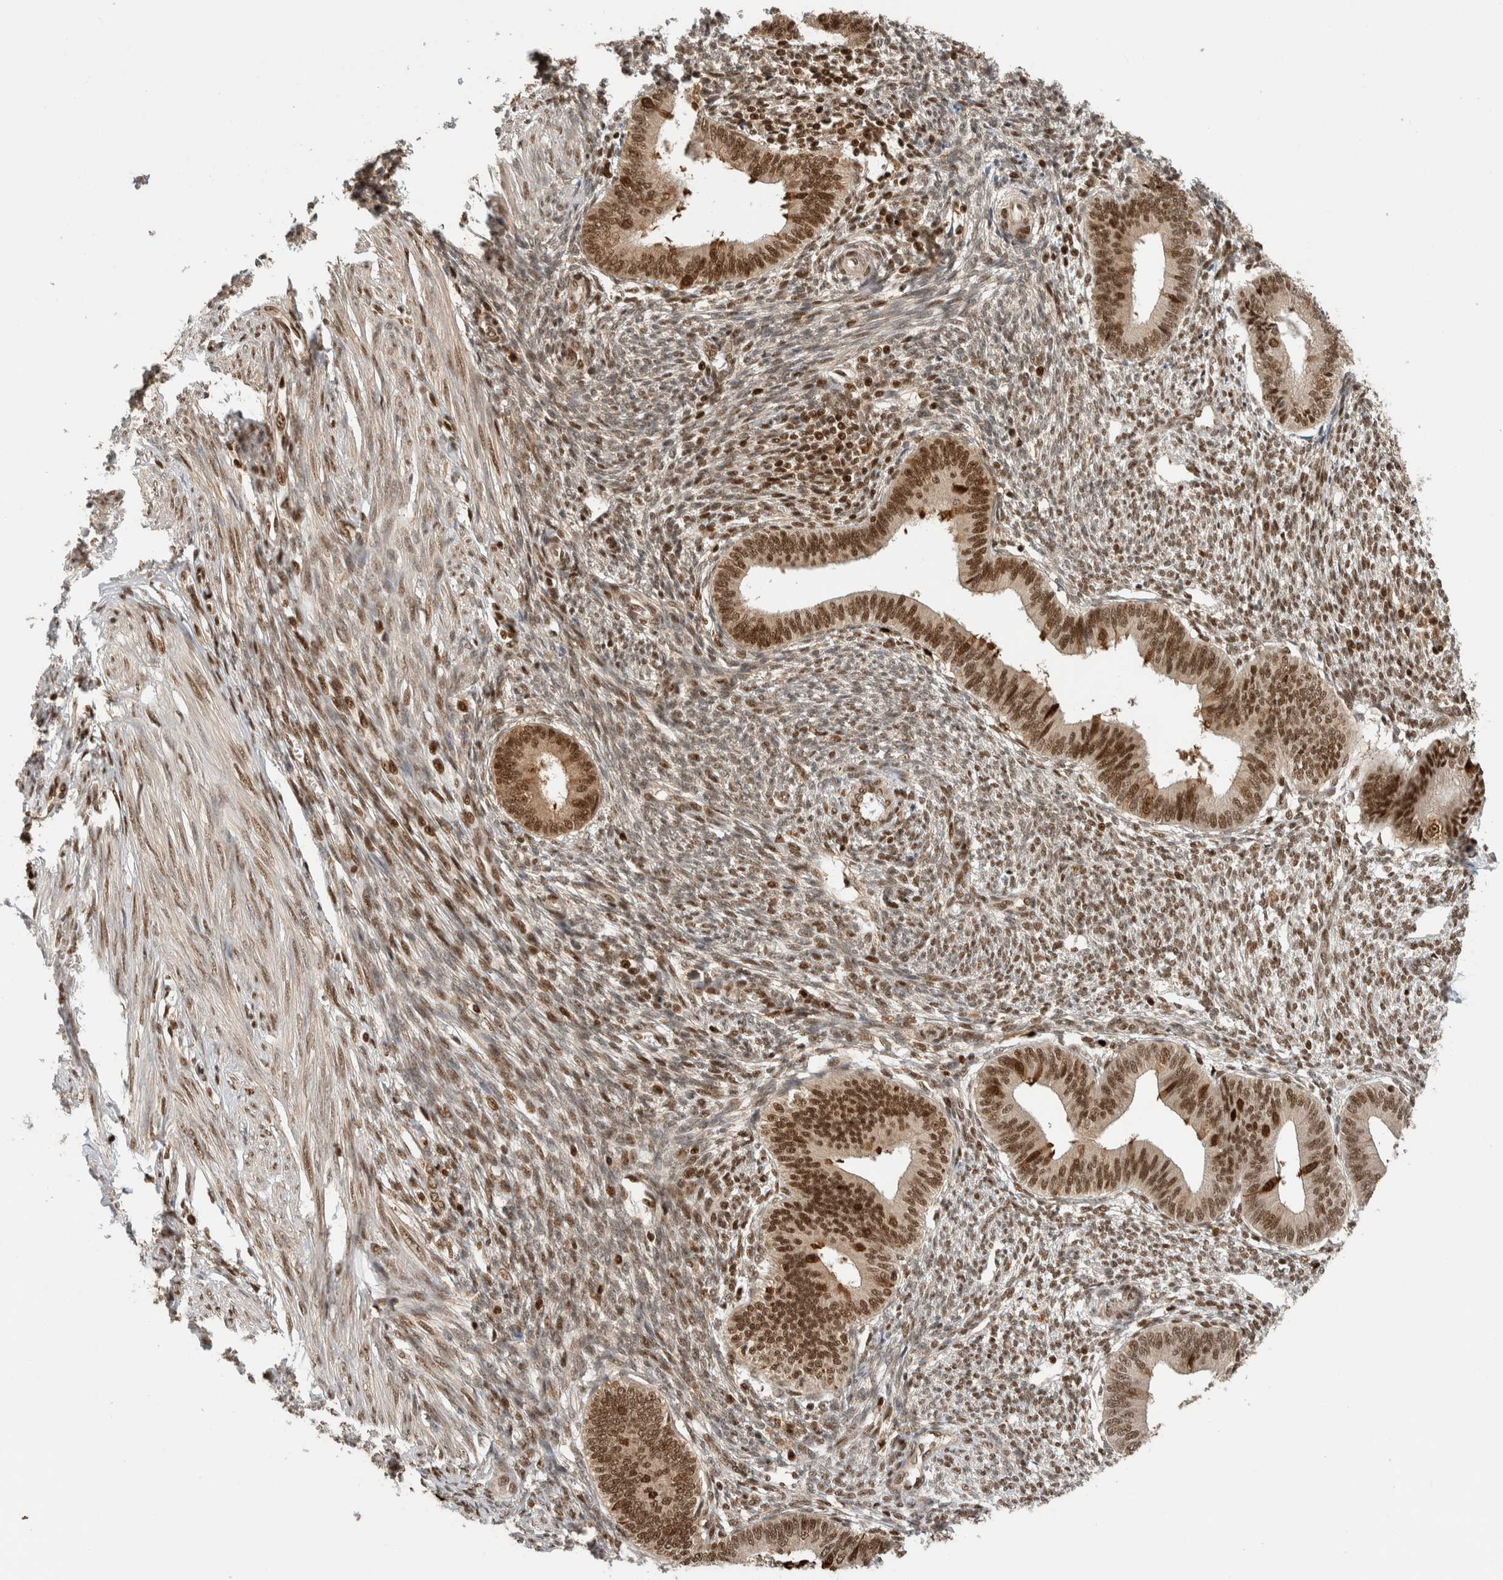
{"staining": {"intensity": "moderate", "quantity": ">75%", "location": "nuclear"}, "tissue": "endometrium", "cell_type": "Cells in endometrial stroma", "image_type": "normal", "snomed": [{"axis": "morphology", "description": "Normal tissue, NOS"}, {"axis": "topography", "description": "Endometrium"}], "caption": "The immunohistochemical stain highlights moderate nuclear staining in cells in endometrial stroma of normal endometrium.", "gene": "SNRNP40", "patient": {"sex": "female", "age": 46}}